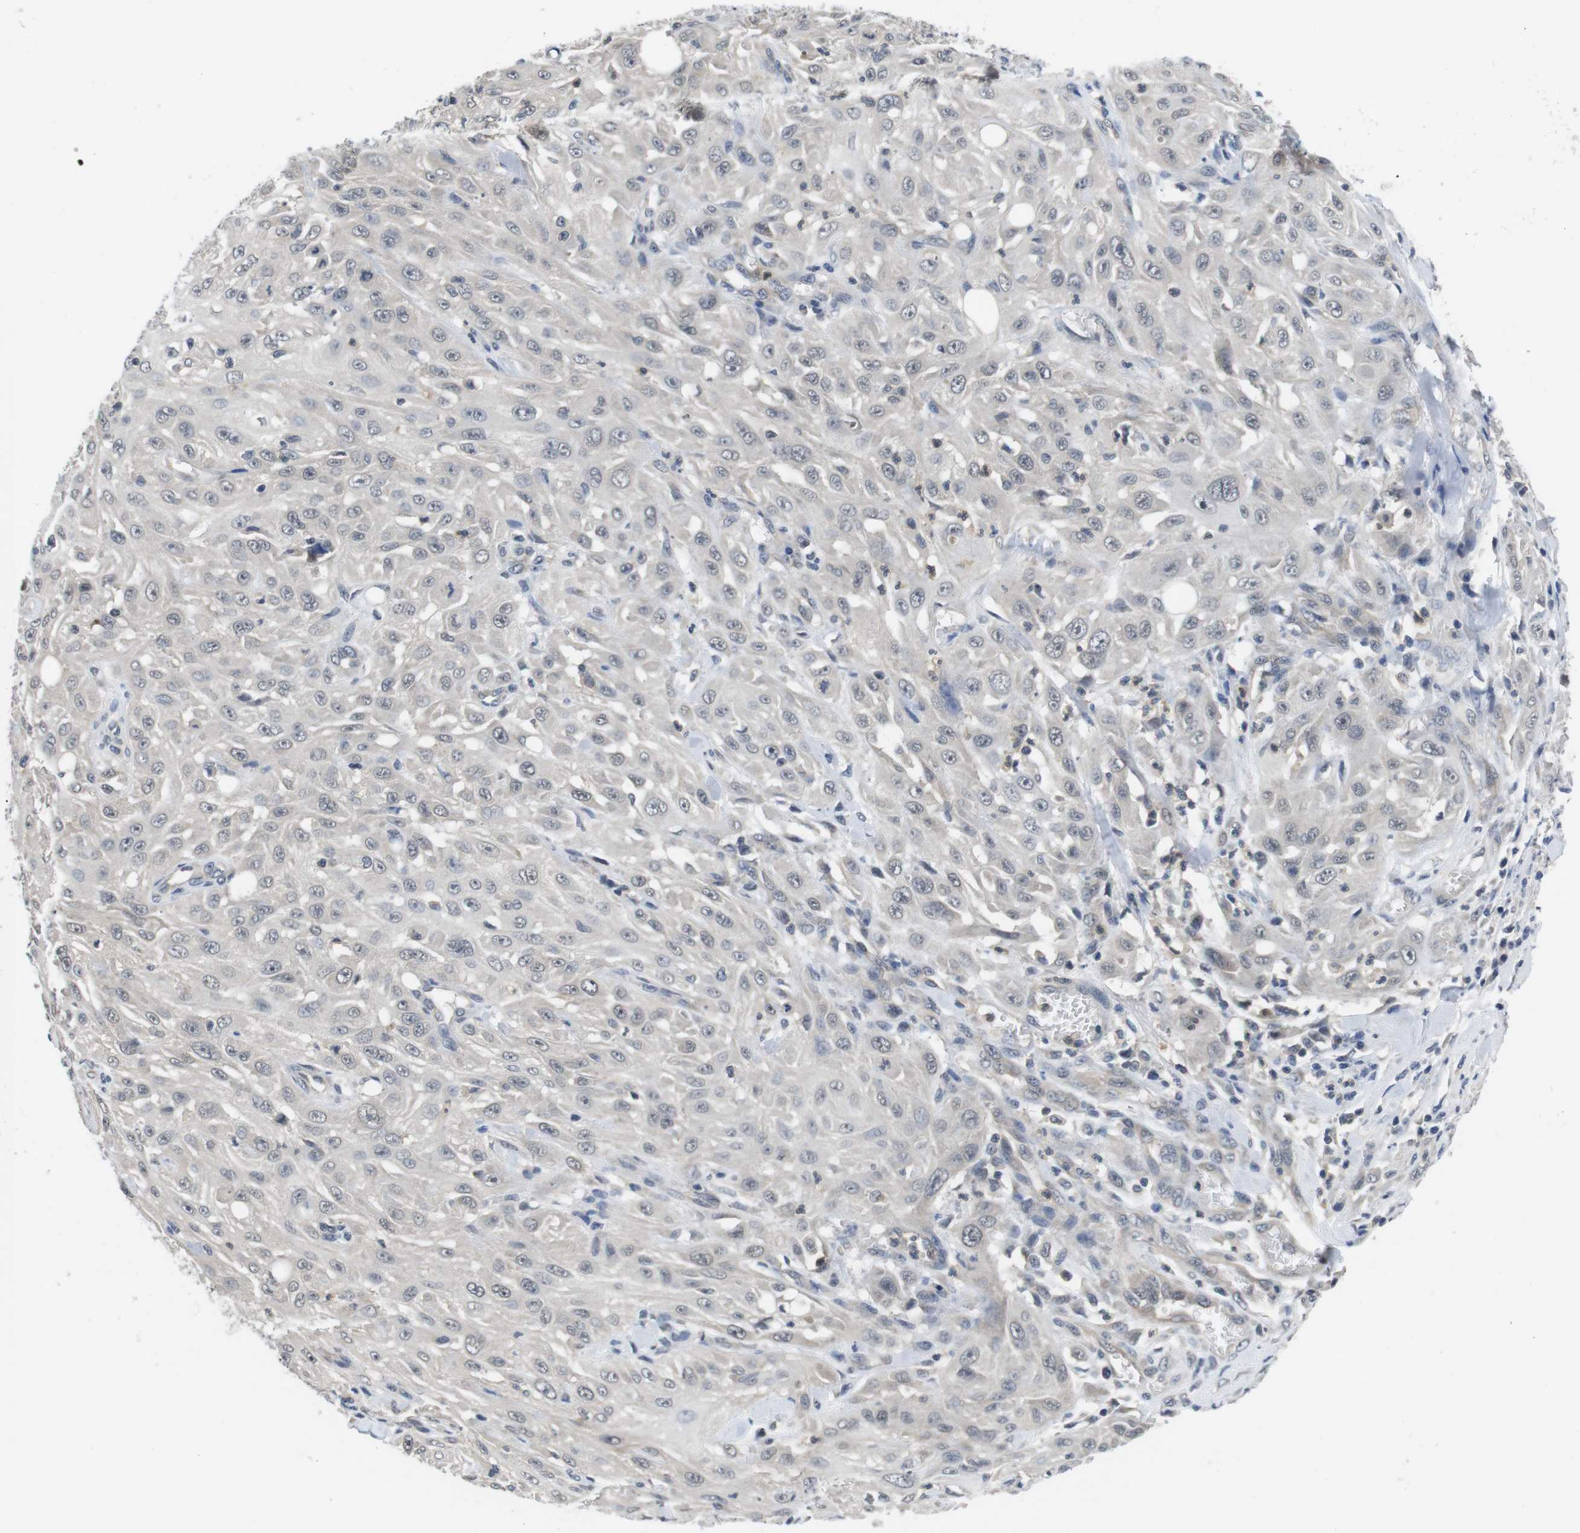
{"staining": {"intensity": "negative", "quantity": "none", "location": "none"}, "tissue": "skin cancer", "cell_type": "Tumor cells", "image_type": "cancer", "snomed": [{"axis": "morphology", "description": "Squamous cell carcinoma, NOS"}, {"axis": "morphology", "description": "Squamous cell carcinoma, metastatic, NOS"}, {"axis": "topography", "description": "Skin"}, {"axis": "topography", "description": "Lymph node"}], "caption": "Skin metastatic squamous cell carcinoma was stained to show a protein in brown. There is no significant expression in tumor cells. Brightfield microscopy of immunohistochemistry (IHC) stained with DAB (3,3'-diaminobenzidine) (brown) and hematoxylin (blue), captured at high magnification.", "gene": "FADD", "patient": {"sex": "male", "age": 75}}